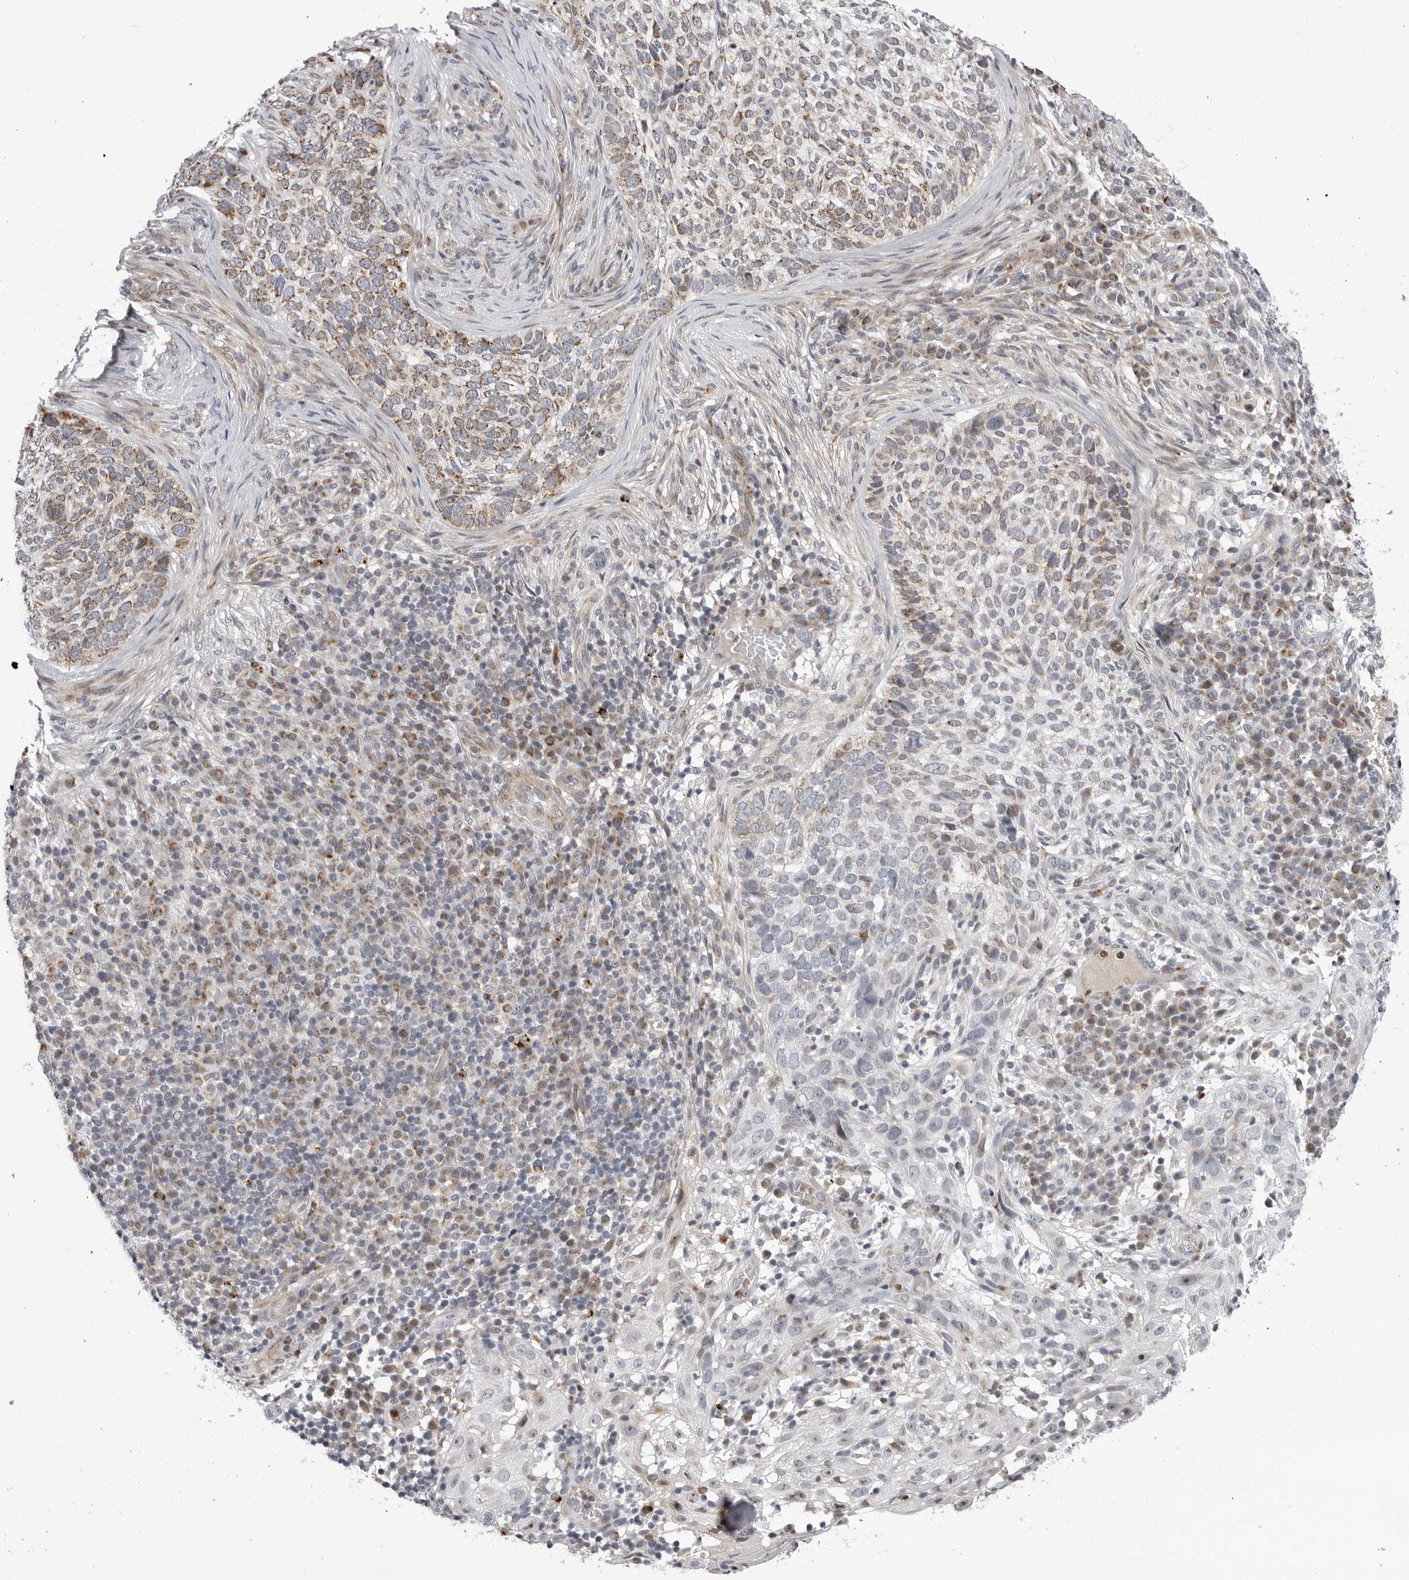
{"staining": {"intensity": "moderate", "quantity": ">75%", "location": "cytoplasmic/membranous"}, "tissue": "skin cancer", "cell_type": "Tumor cells", "image_type": "cancer", "snomed": [{"axis": "morphology", "description": "Basal cell carcinoma"}, {"axis": "topography", "description": "Skin"}], "caption": "Immunohistochemical staining of skin cancer (basal cell carcinoma) exhibits medium levels of moderate cytoplasmic/membranous staining in about >75% of tumor cells.", "gene": "CDK20", "patient": {"sex": "female", "age": 64}}